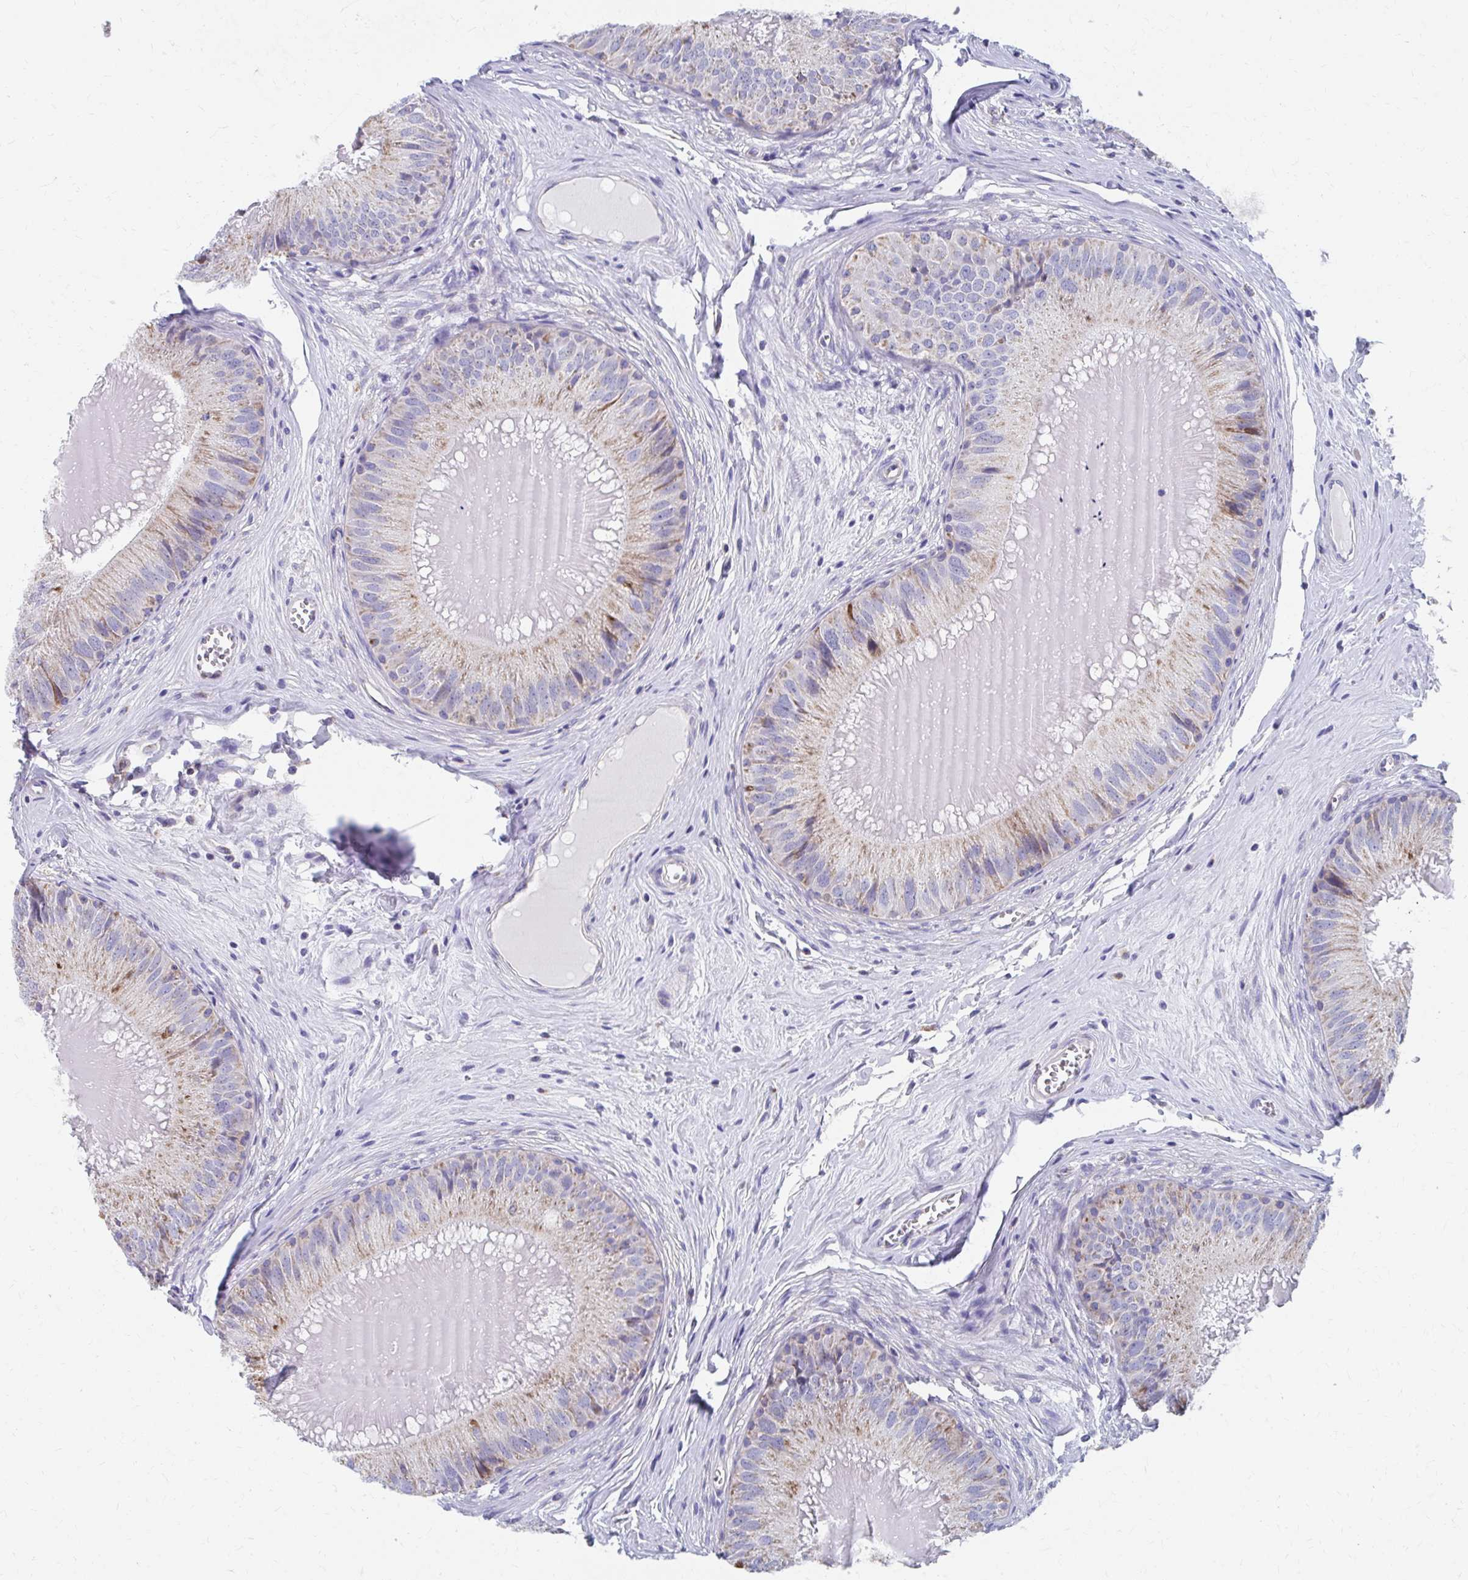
{"staining": {"intensity": "weak", "quantity": "25%-75%", "location": "cytoplasmic/membranous"}, "tissue": "epididymis", "cell_type": "Glandular cells", "image_type": "normal", "snomed": [{"axis": "morphology", "description": "Normal tissue, NOS"}, {"axis": "topography", "description": "Epididymis, spermatic cord, NOS"}], "caption": "Epididymis stained with DAB (3,3'-diaminobenzidine) immunohistochemistry exhibits low levels of weak cytoplasmic/membranous staining in about 25%-75% of glandular cells.", "gene": "RCC1L", "patient": {"sex": "male", "age": 39}}